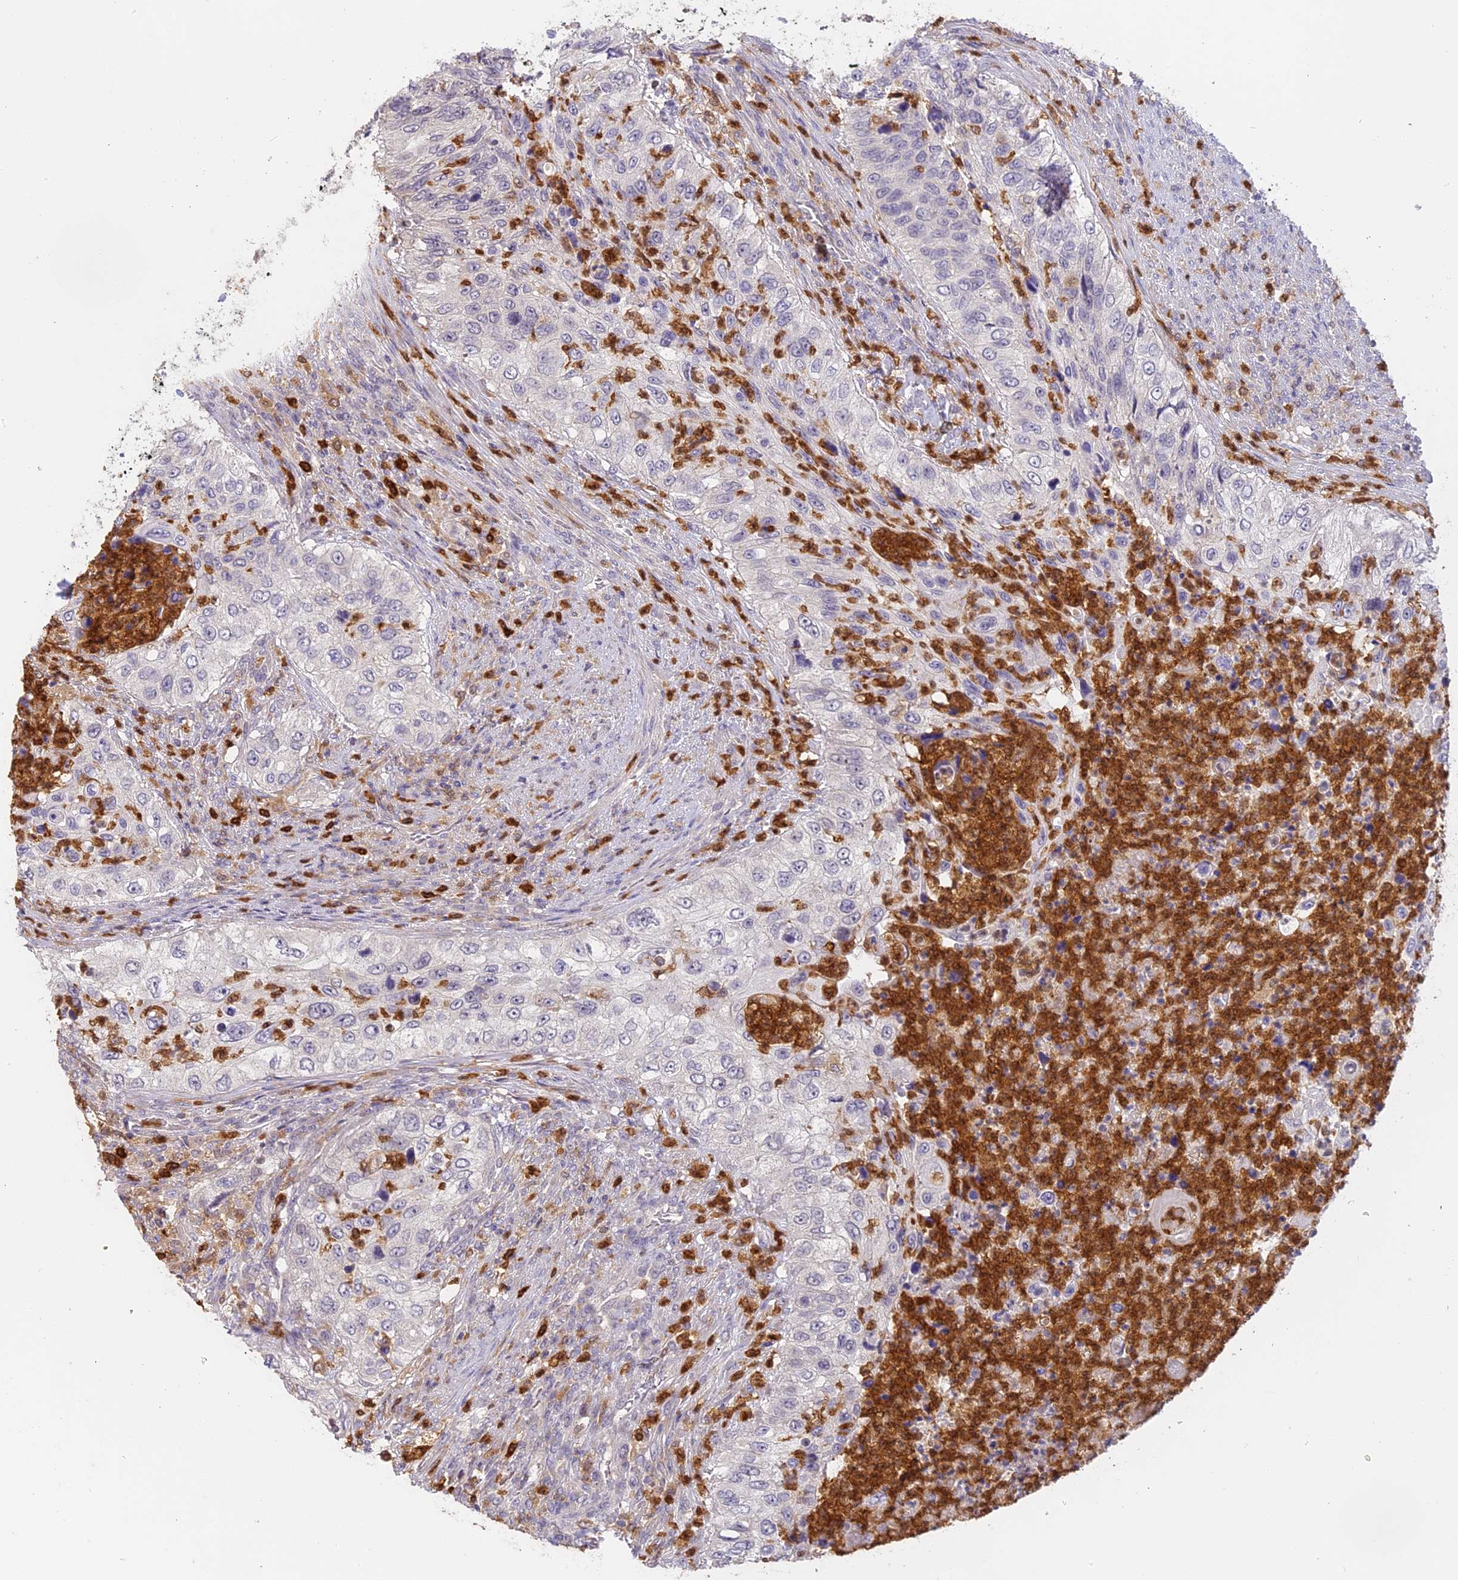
{"staining": {"intensity": "negative", "quantity": "none", "location": "none"}, "tissue": "urothelial cancer", "cell_type": "Tumor cells", "image_type": "cancer", "snomed": [{"axis": "morphology", "description": "Urothelial carcinoma, High grade"}, {"axis": "topography", "description": "Urinary bladder"}], "caption": "Tumor cells are negative for protein expression in human urothelial cancer. (DAB (3,3'-diaminobenzidine) IHC visualized using brightfield microscopy, high magnification).", "gene": "NCF4", "patient": {"sex": "female", "age": 60}}